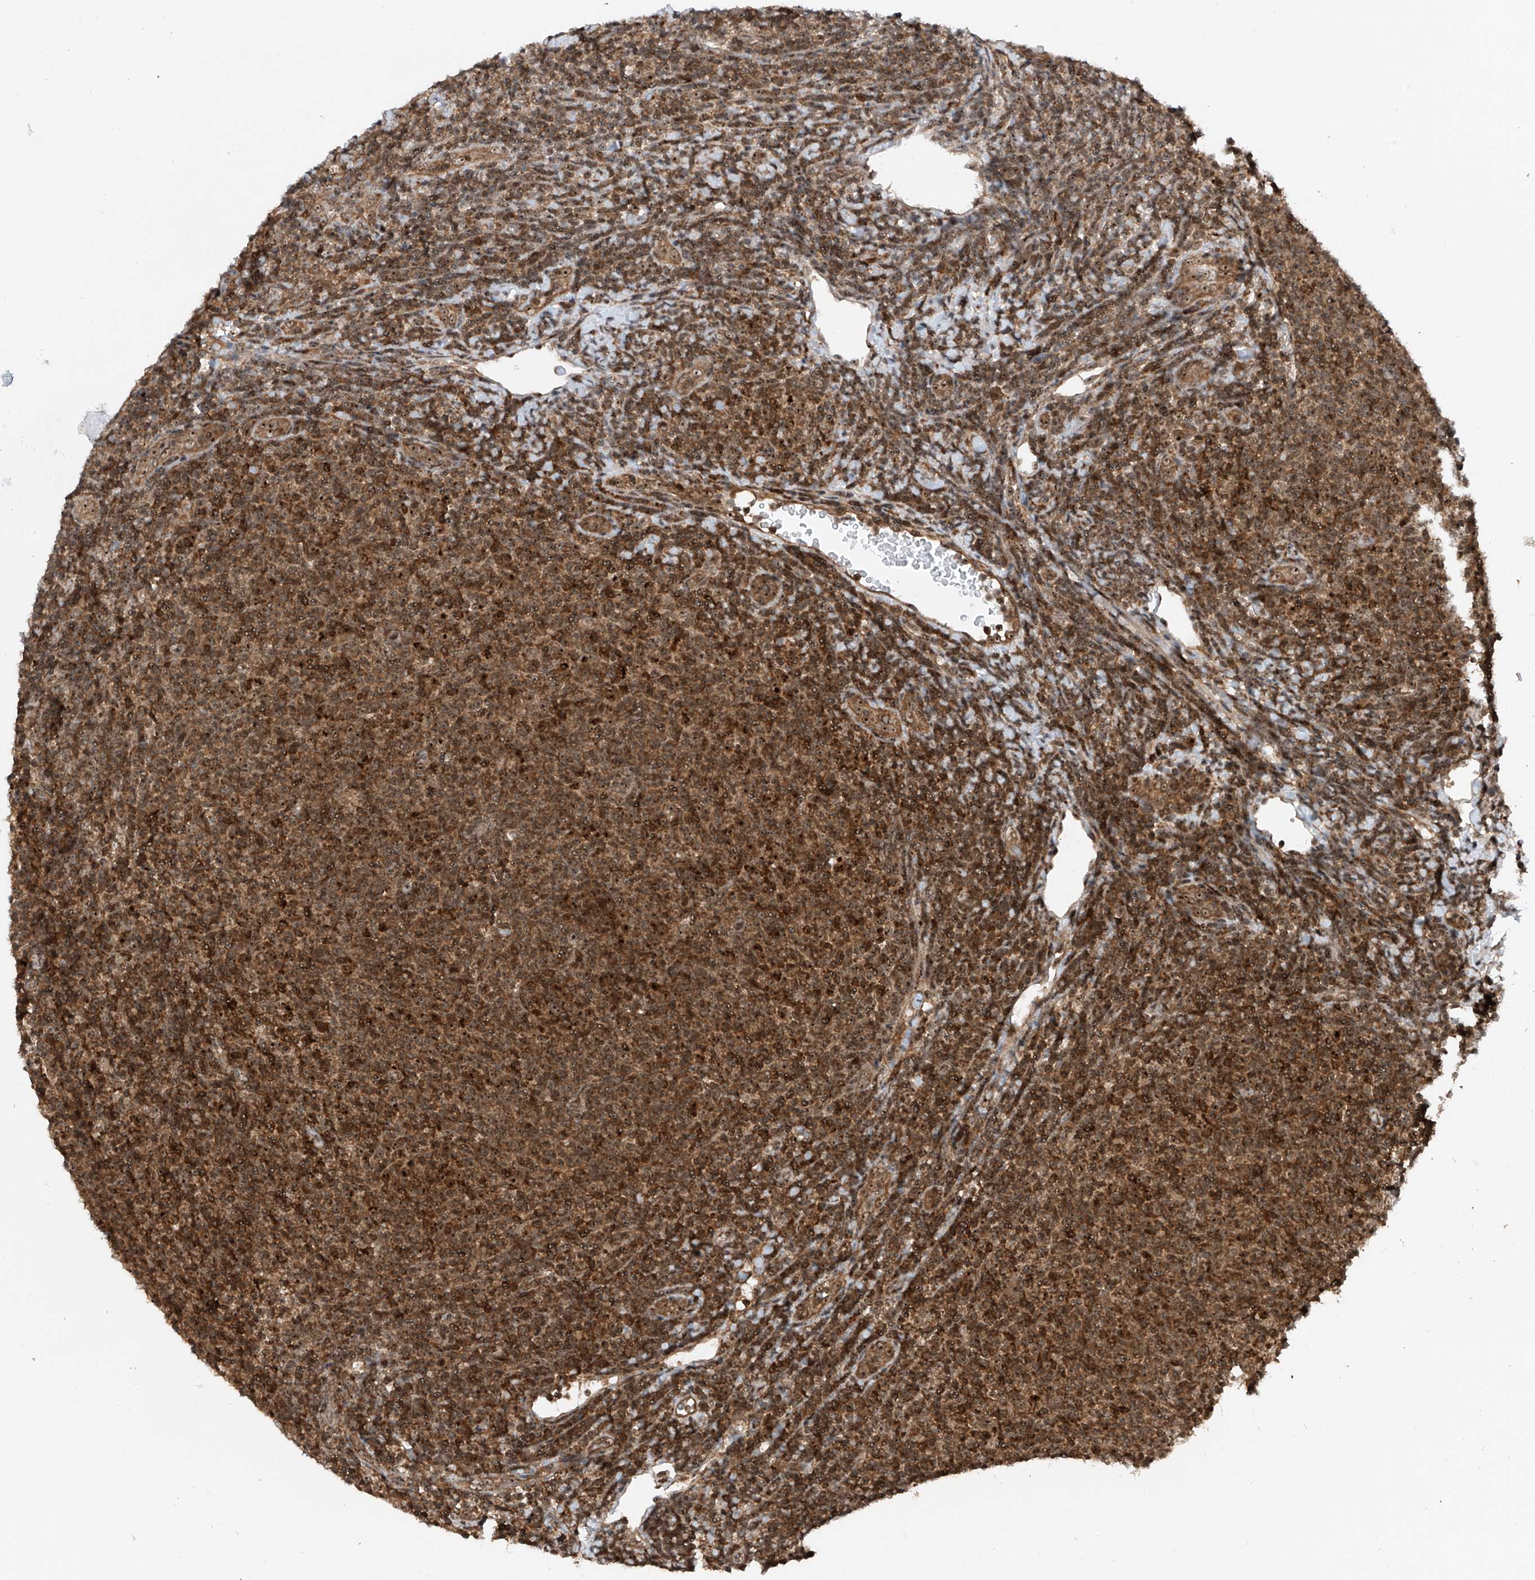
{"staining": {"intensity": "strong", "quantity": ">75%", "location": "cytoplasmic/membranous"}, "tissue": "lymphoma", "cell_type": "Tumor cells", "image_type": "cancer", "snomed": [{"axis": "morphology", "description": "Malignant lymphoma, non-Hodgkin's type, Low grade"}, {"axis": "topography", "description": "Lymph node"}], "caption": "Strong cytoplasmic/membranous protein expression is appreciated in approximately >75% of tumor cells in malignant lymphoma, non-Hodgkin's type (low-grade).", "gene": "C1orf131", "patient": {"sex": "male", "age": 66}}